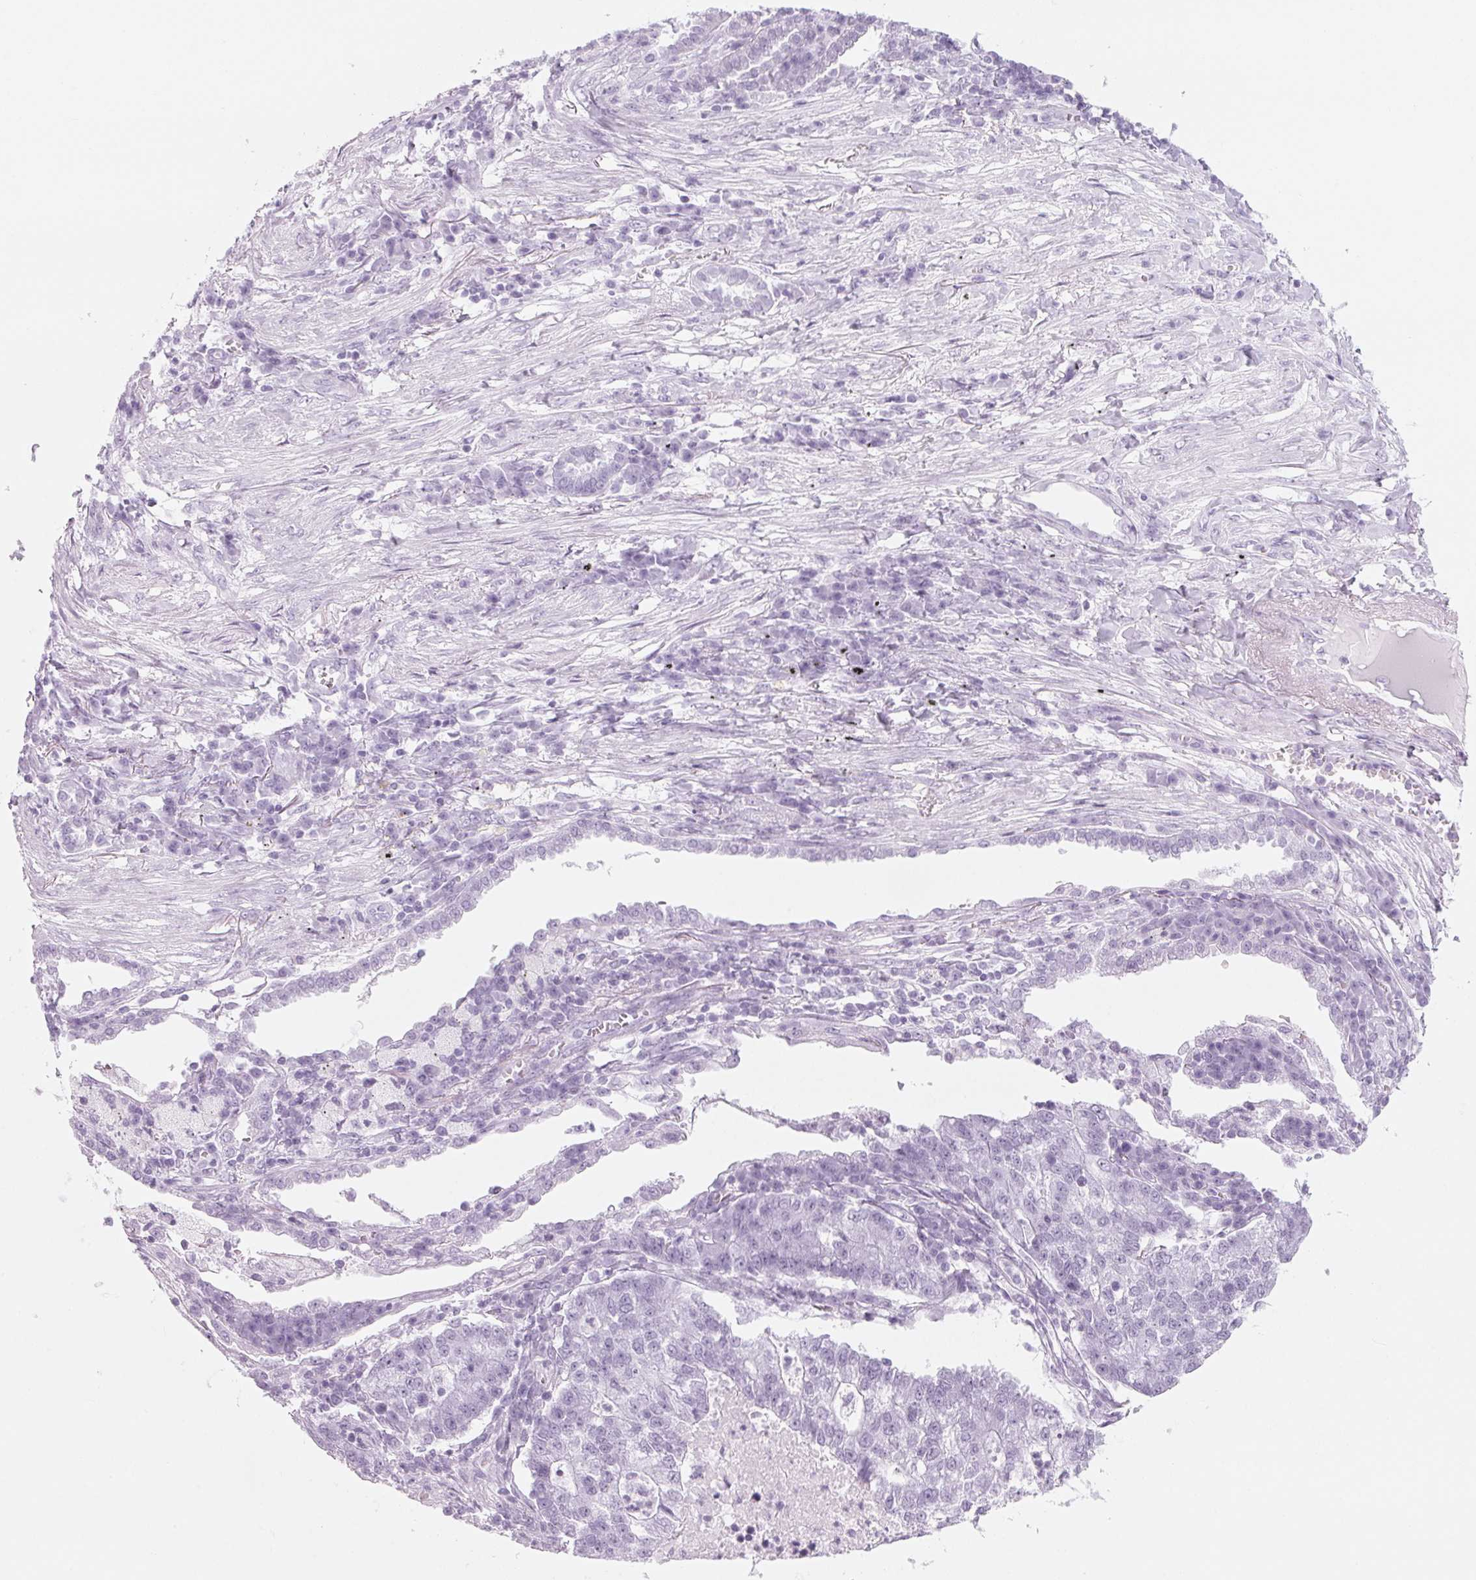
{"staining": {"intensity": "negative", "quantity": "none", "location": "none"}, "tissue": "lung cancer", "cell_type": "Tumor cells", "image_type": "cancer", "snomed": [{"axis": "morphology", "description": "Adenocarcinoma, NOS"}, {"axis": "topography", "description": "Lung"}], "caption": "Immunohistochemical staining of human lung adenocarcinoma exhibits no significant positivity in tumor cells.", "gene": "DNTTIP2", "patient": {"sex": "male", "age": 57}}